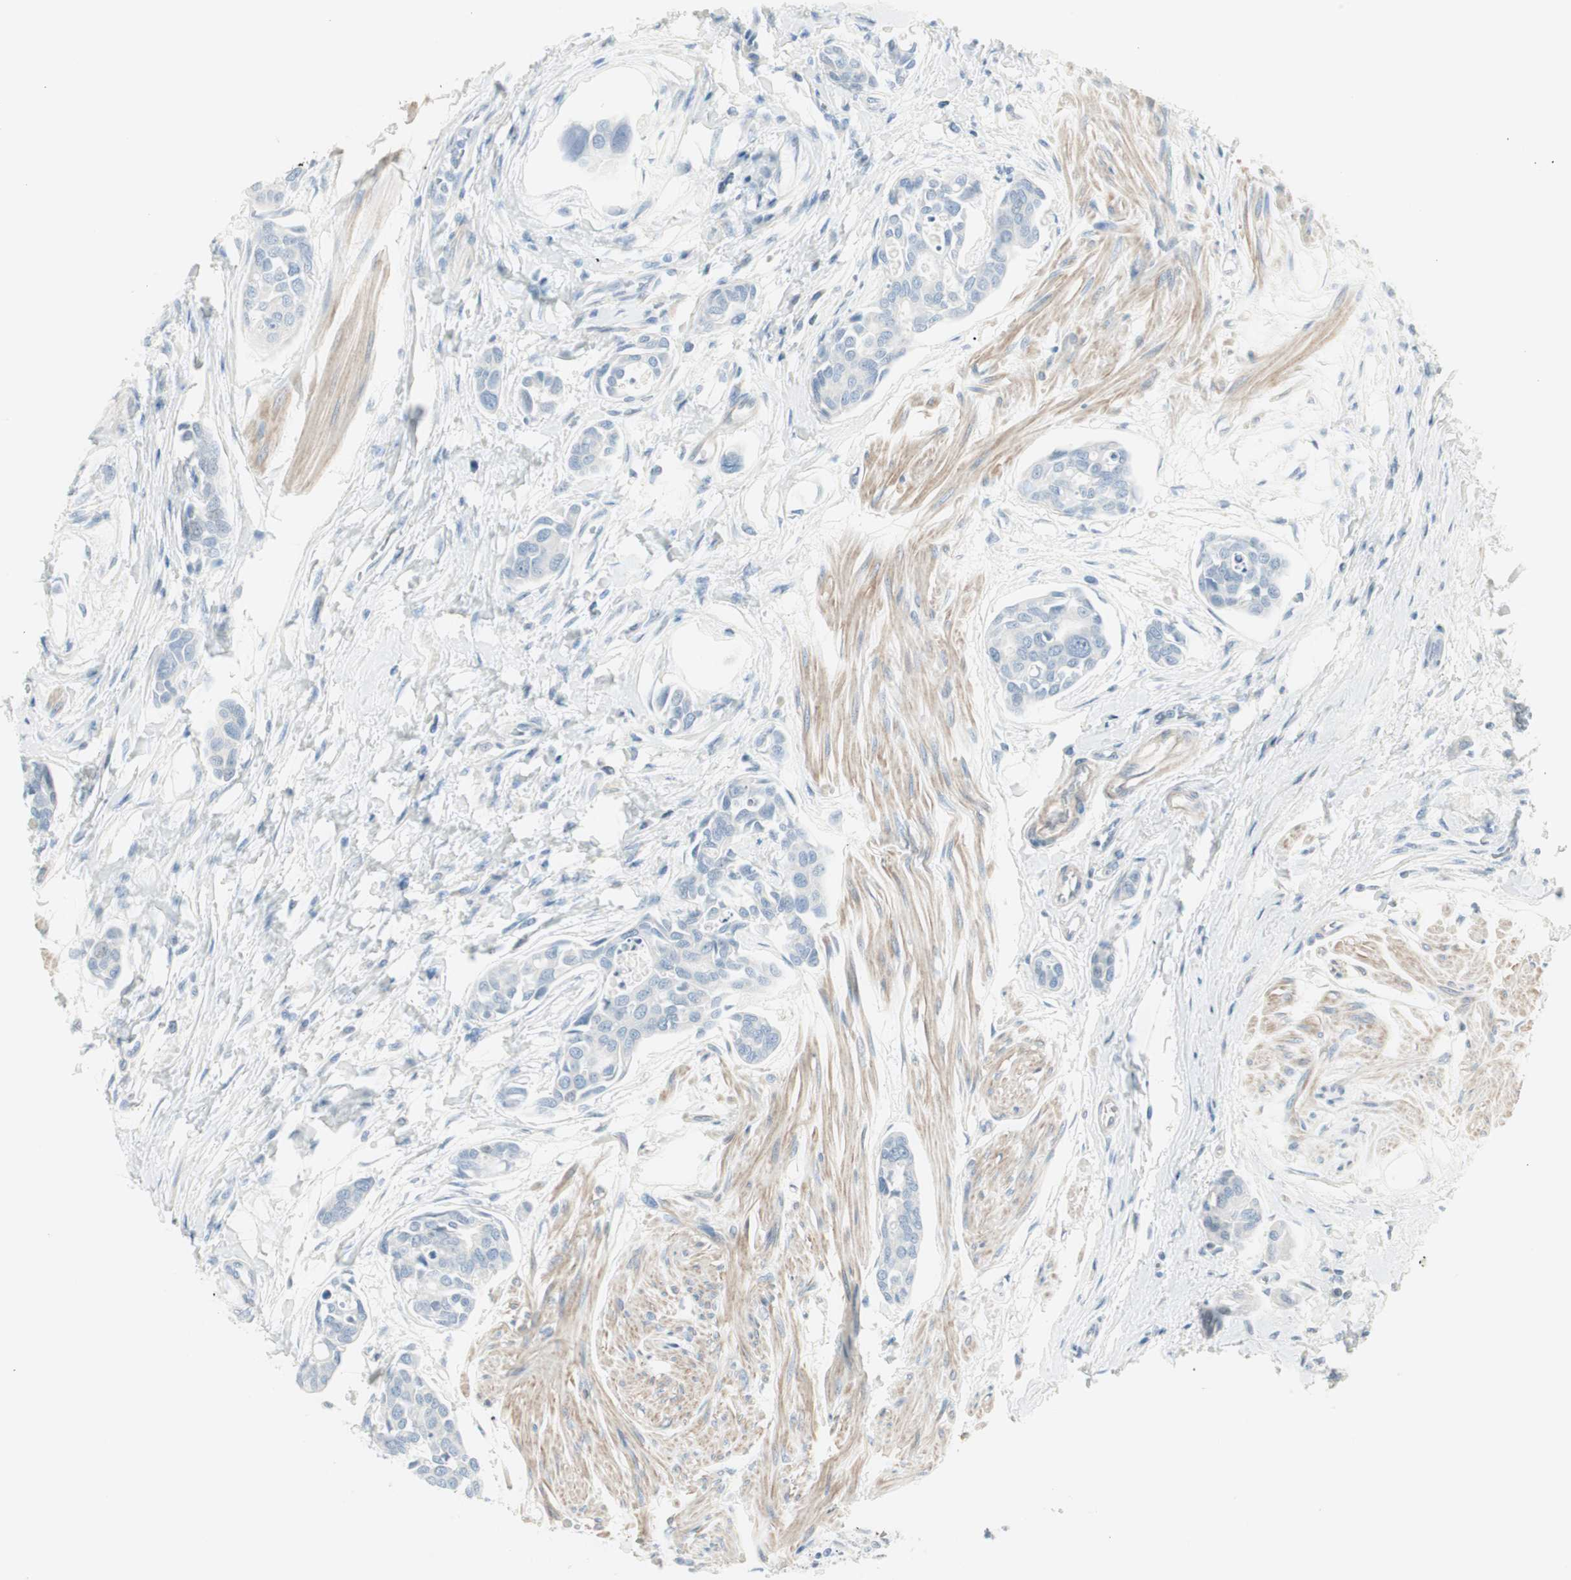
{"staining": {"intensity": "negative", "quantity": "none", "location": "none"}, "tissue": "urothelial cancer", "cell_type": "Tumor cells", "image_type": "cancer", "snomed": [{"axis": "morphology", "description": "Urothelial carcinoma, High grade"}, {"axis": "topography", "description": "Urinary bladder"}], "caption": "DAB immunohistochemical staining of urothelial cancer shows no significant positivity in tumor cells. Nuclei are stained in blue.", "gene": "CDHR5", "patient": {"sex": "male", "age": 78}}